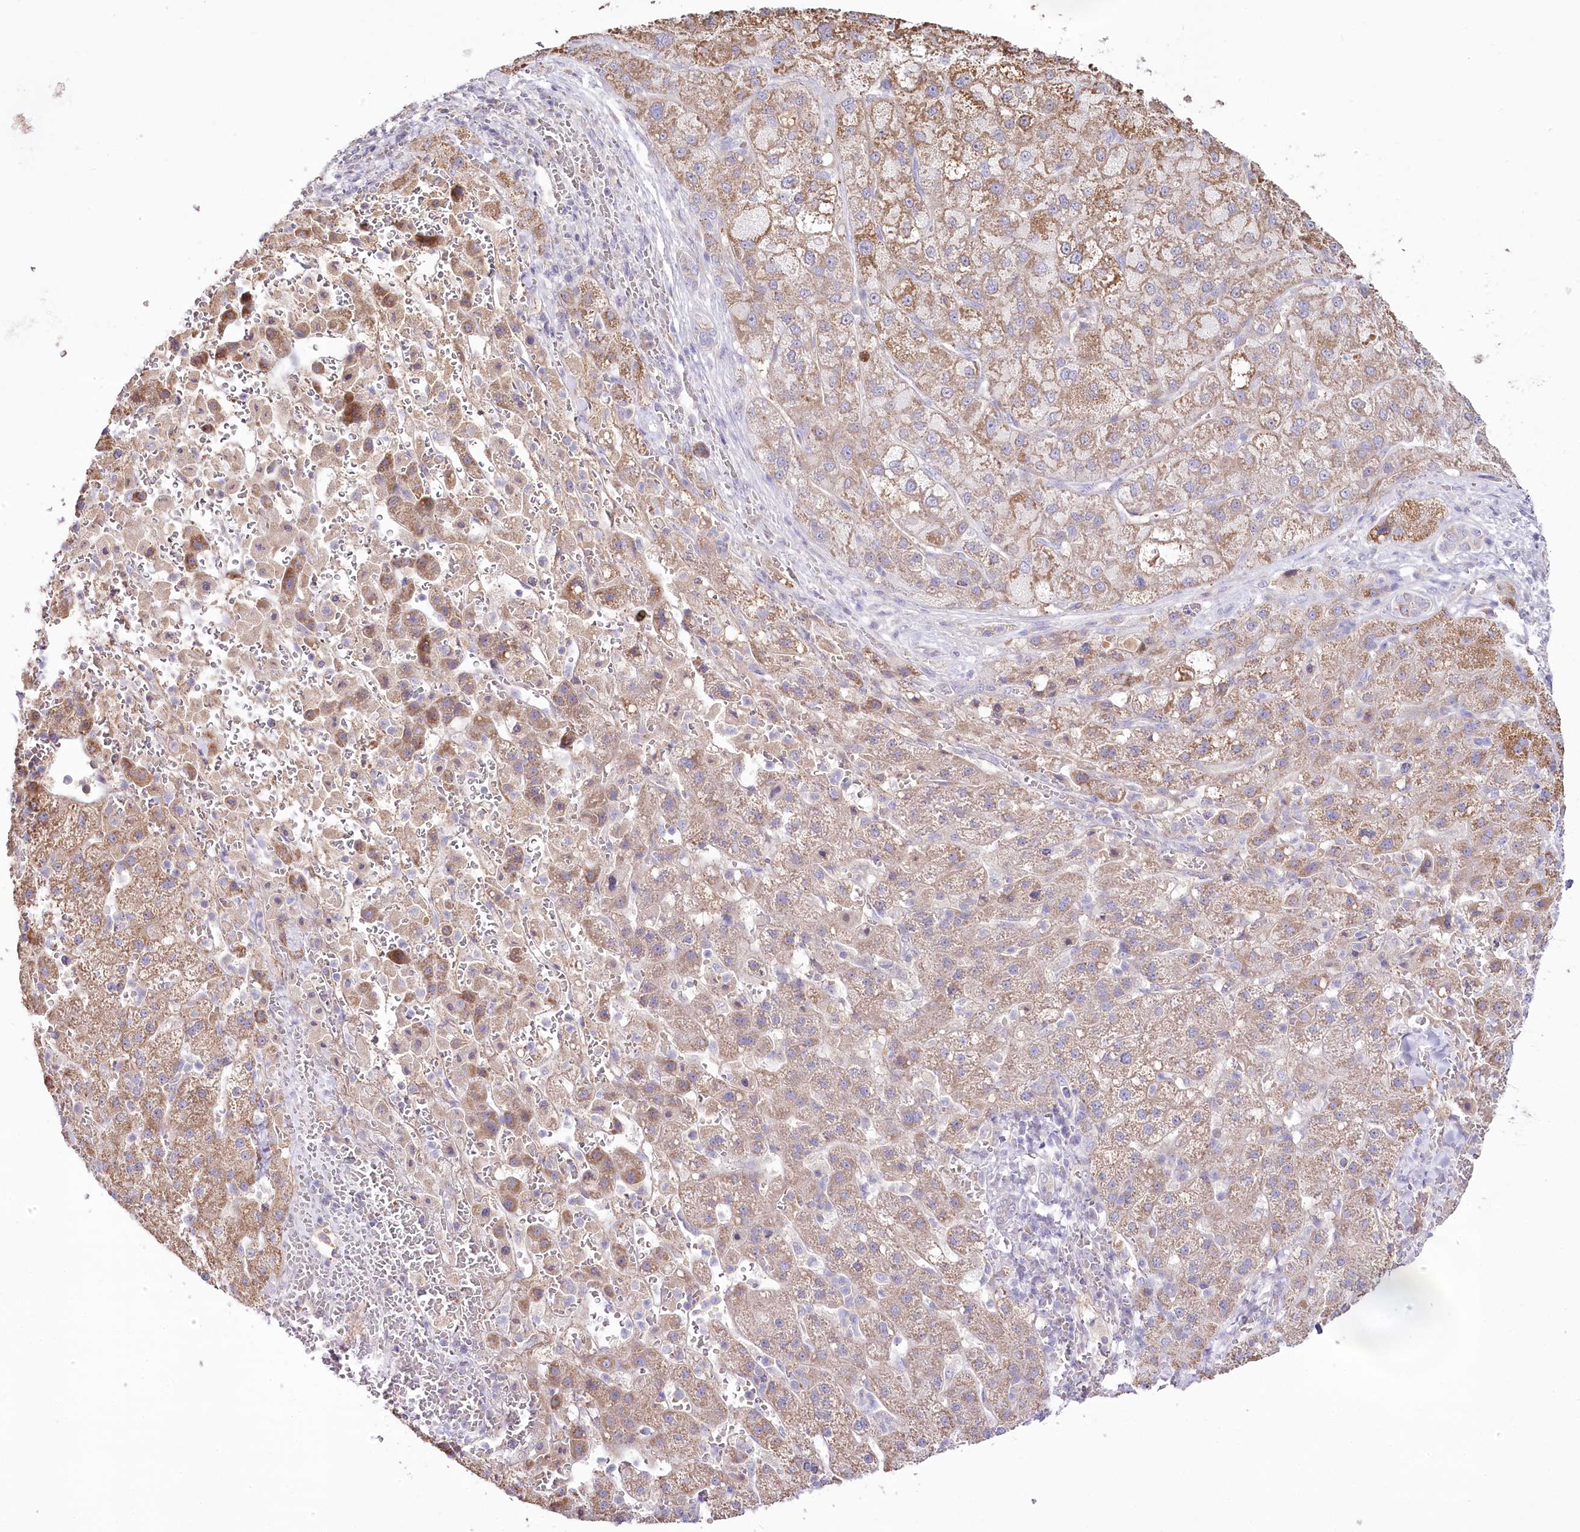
{"staining": {"intensity": "moderate", "quantity": ">75%", "location": "cytoplasmic/membranous"}, "tissue": "liver cancer", "cell_type": "Tumor cells", "image_type": "cancer", "snomed": [{"axis": "morphology", "description": "Carcinoma, Hepatocellular, NOS"}, {"axis": "topography", "description": "Liver"}], "caption": "Tumor cells display medium levels of moderate cytoplasmic/membranous expression in about >75% of cells in hepatocellular carcinoma (liver).", "gene": "SLC6A11", "patient": {"sex": "male", "age": 57}}